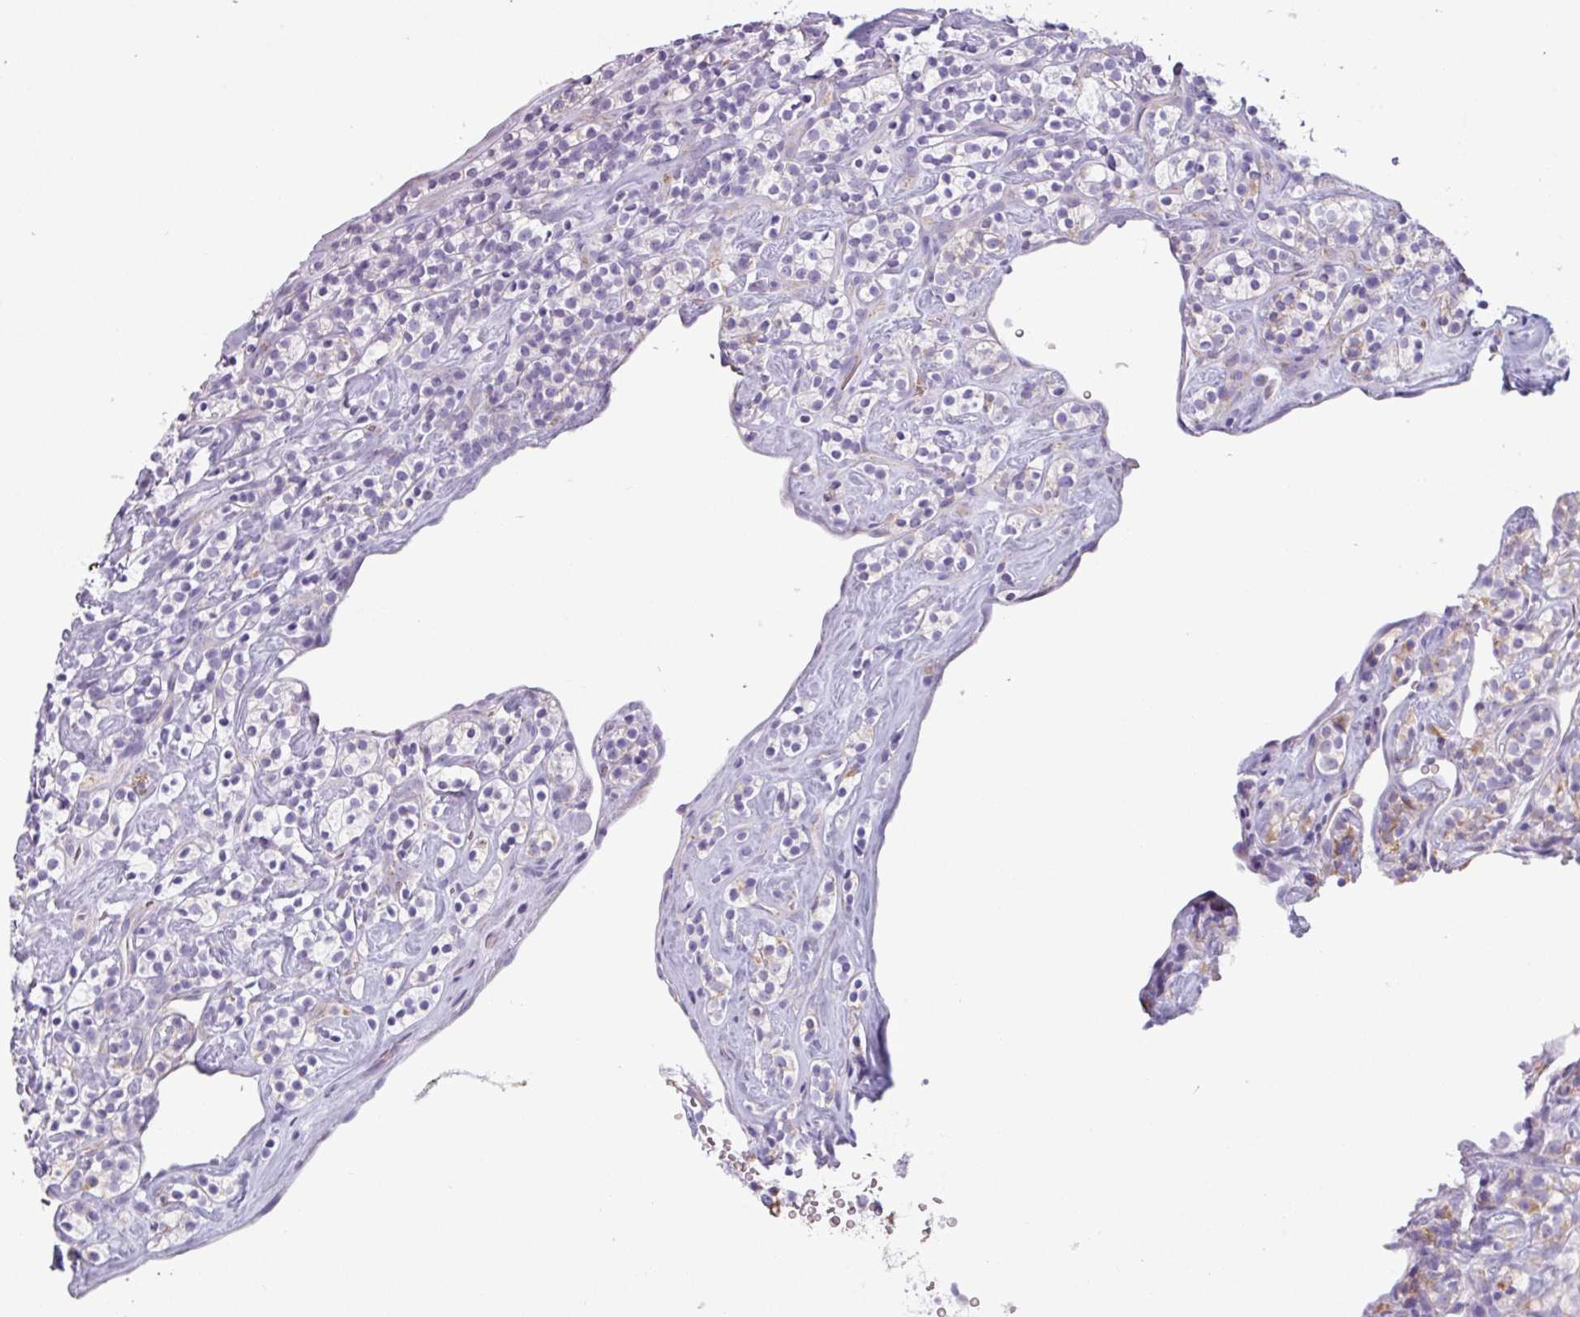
{"staining": {"intensity": "negative", "quantity": "none", "location": "none"}, "tissue": "renal cancer", "cell_type": "Tumor cells", "image_type": "cancer", "snomed": [{"axis": "morphology", "description": "Adenocarcinoma, NOS"}, {"axis": "topography", "description": "Kidney"}], "caption": "Photomicrograph shows no protein expression in tumor cells of renal cancer (adenocarcinoma) tissue.", "gene": "CAMK1", "patient": {"sex": "male", "age": 77}}